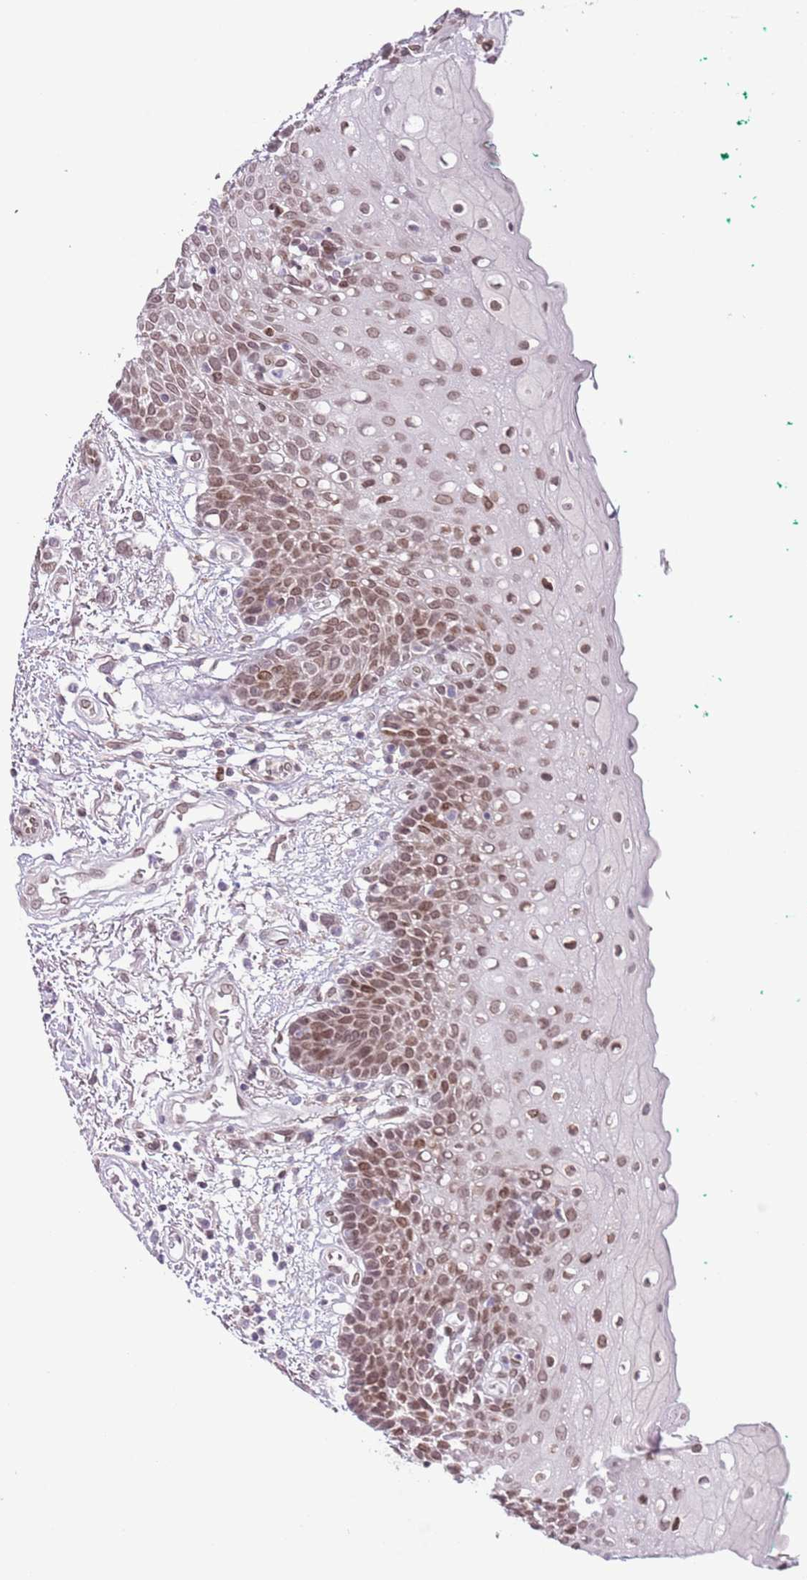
{"staining": {"intensity": "moderate", "quantity": ">75%", "location": "nuclear"}, "tissue": "oral mucosa", "cell_type": "Squamous epithelial cells", "image_type": "normal", "snomed": [{"axis": "morphology", "description": "Normal tissue, NOS"}, {"axis": "morphology", "description": "Squamous cell carcinoma, NOS"}, {"axis": "topography", "description": "Oral tissue"}, {"axis": "topography", "description": "Tounge, NOS"}, {"axis": "topography", "description": "Head-Neck"}], "caption": "Protein analysis of normal oral mucosa displays moderate nuclear staining in approximately >75% of squamous epithelial cells. (IHC, brightfield microscopy, high magnification).", "gene": "ZGLP1", "patient": {"sex": "male", "age": 79}}